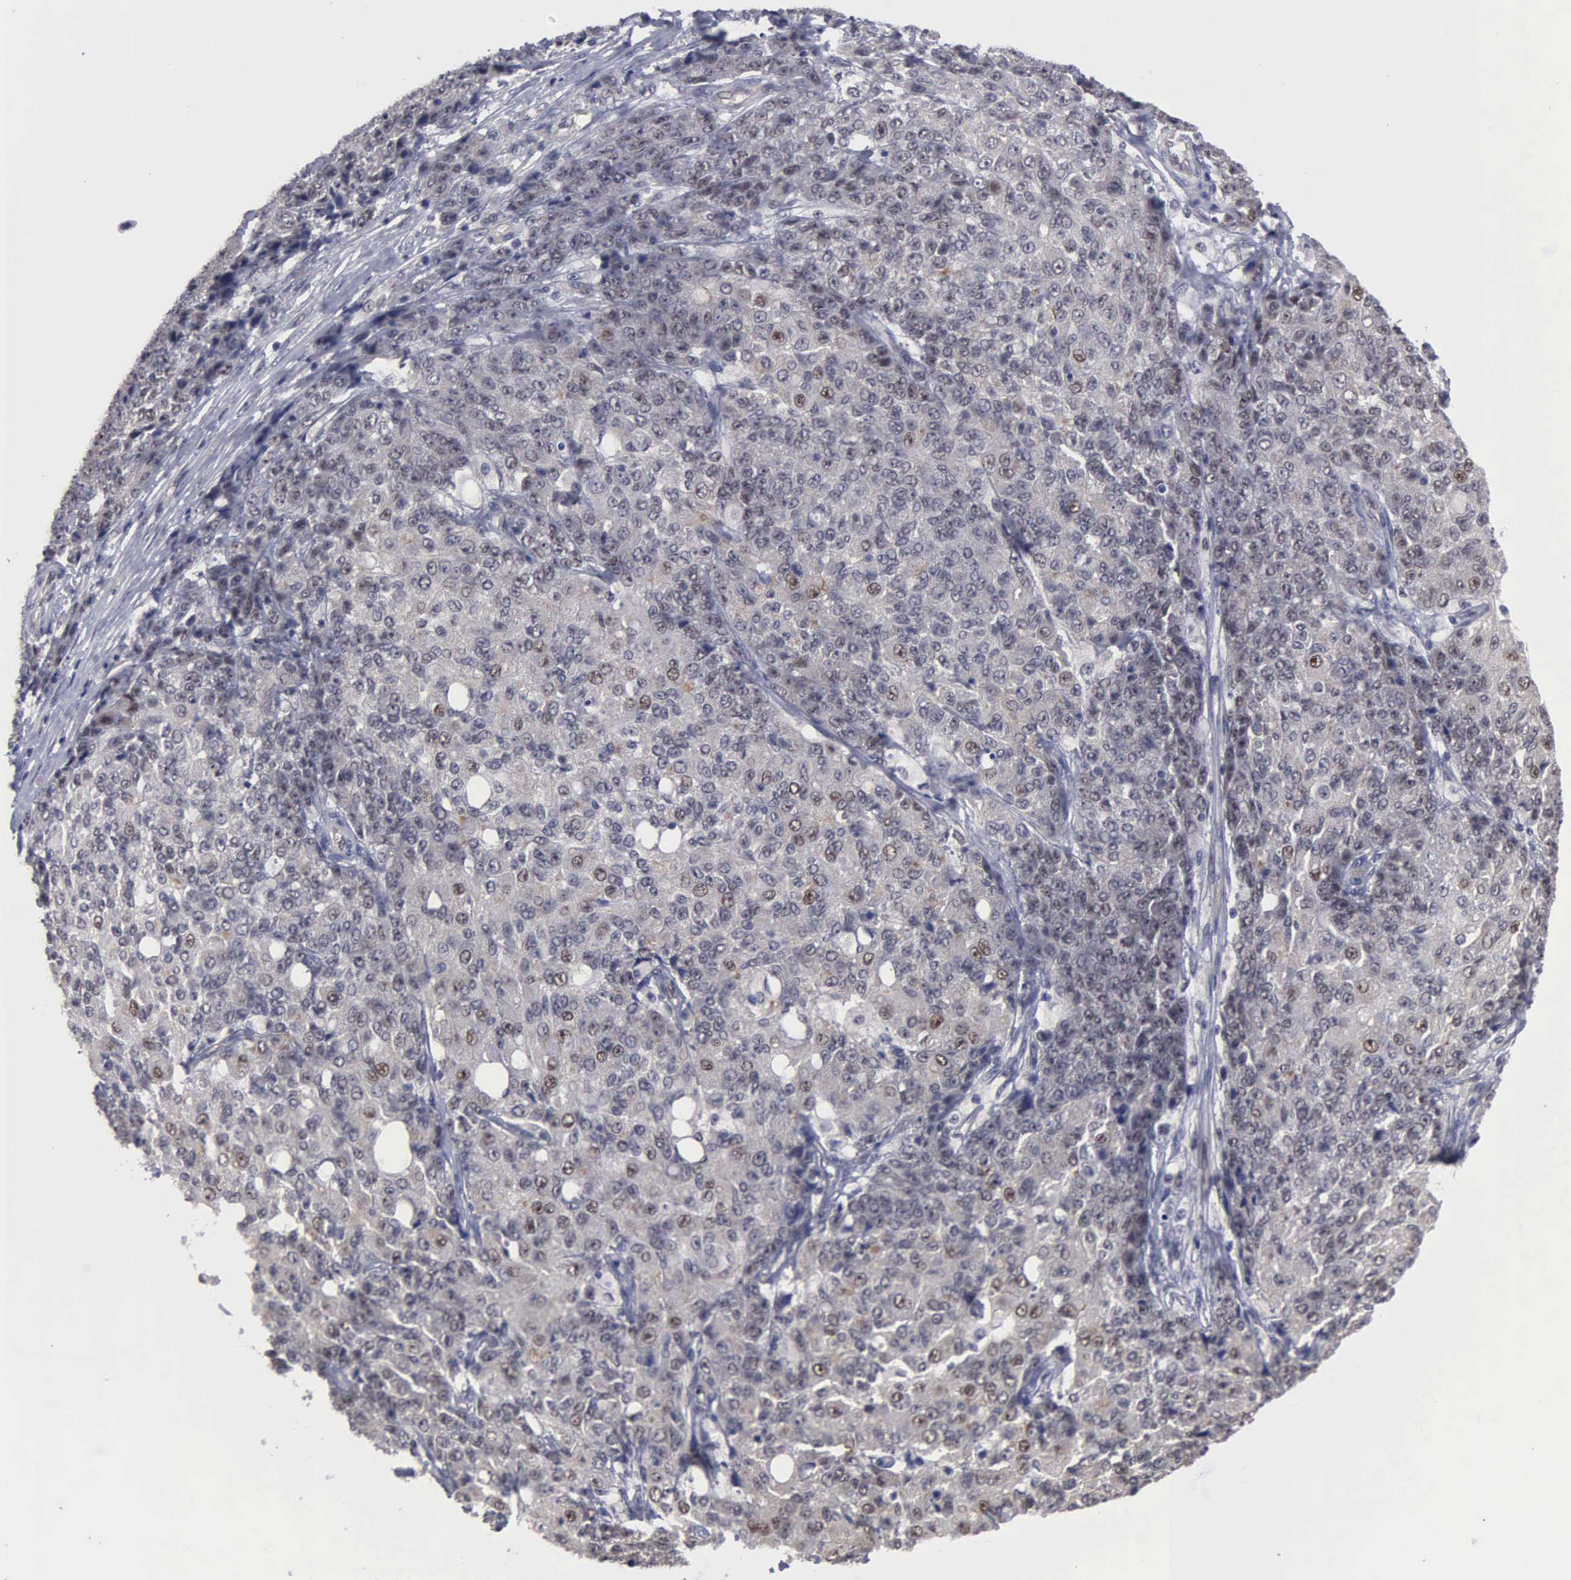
{"staining": {"intensity": "moderate", "quantity": "<25%", "location": "nuclear"}, "tissue": "ovarian cancer", "cell_type": "Tumor cells", "image_type": "cancer", "snomed": [{"axis": "morphology", "description": "Carcinoma, endometroid"}, {"axis": "topography", "description": "Ovary"}], "caption": "Ovarian cancer (endometroid carcinoma) was stained to show a protein in brown. There is low levels of moderate nuclear staining in approximately <25% of tumor cells.", "gene": "ZBTB33", "patient": {"sex": "female", "age": 42}}